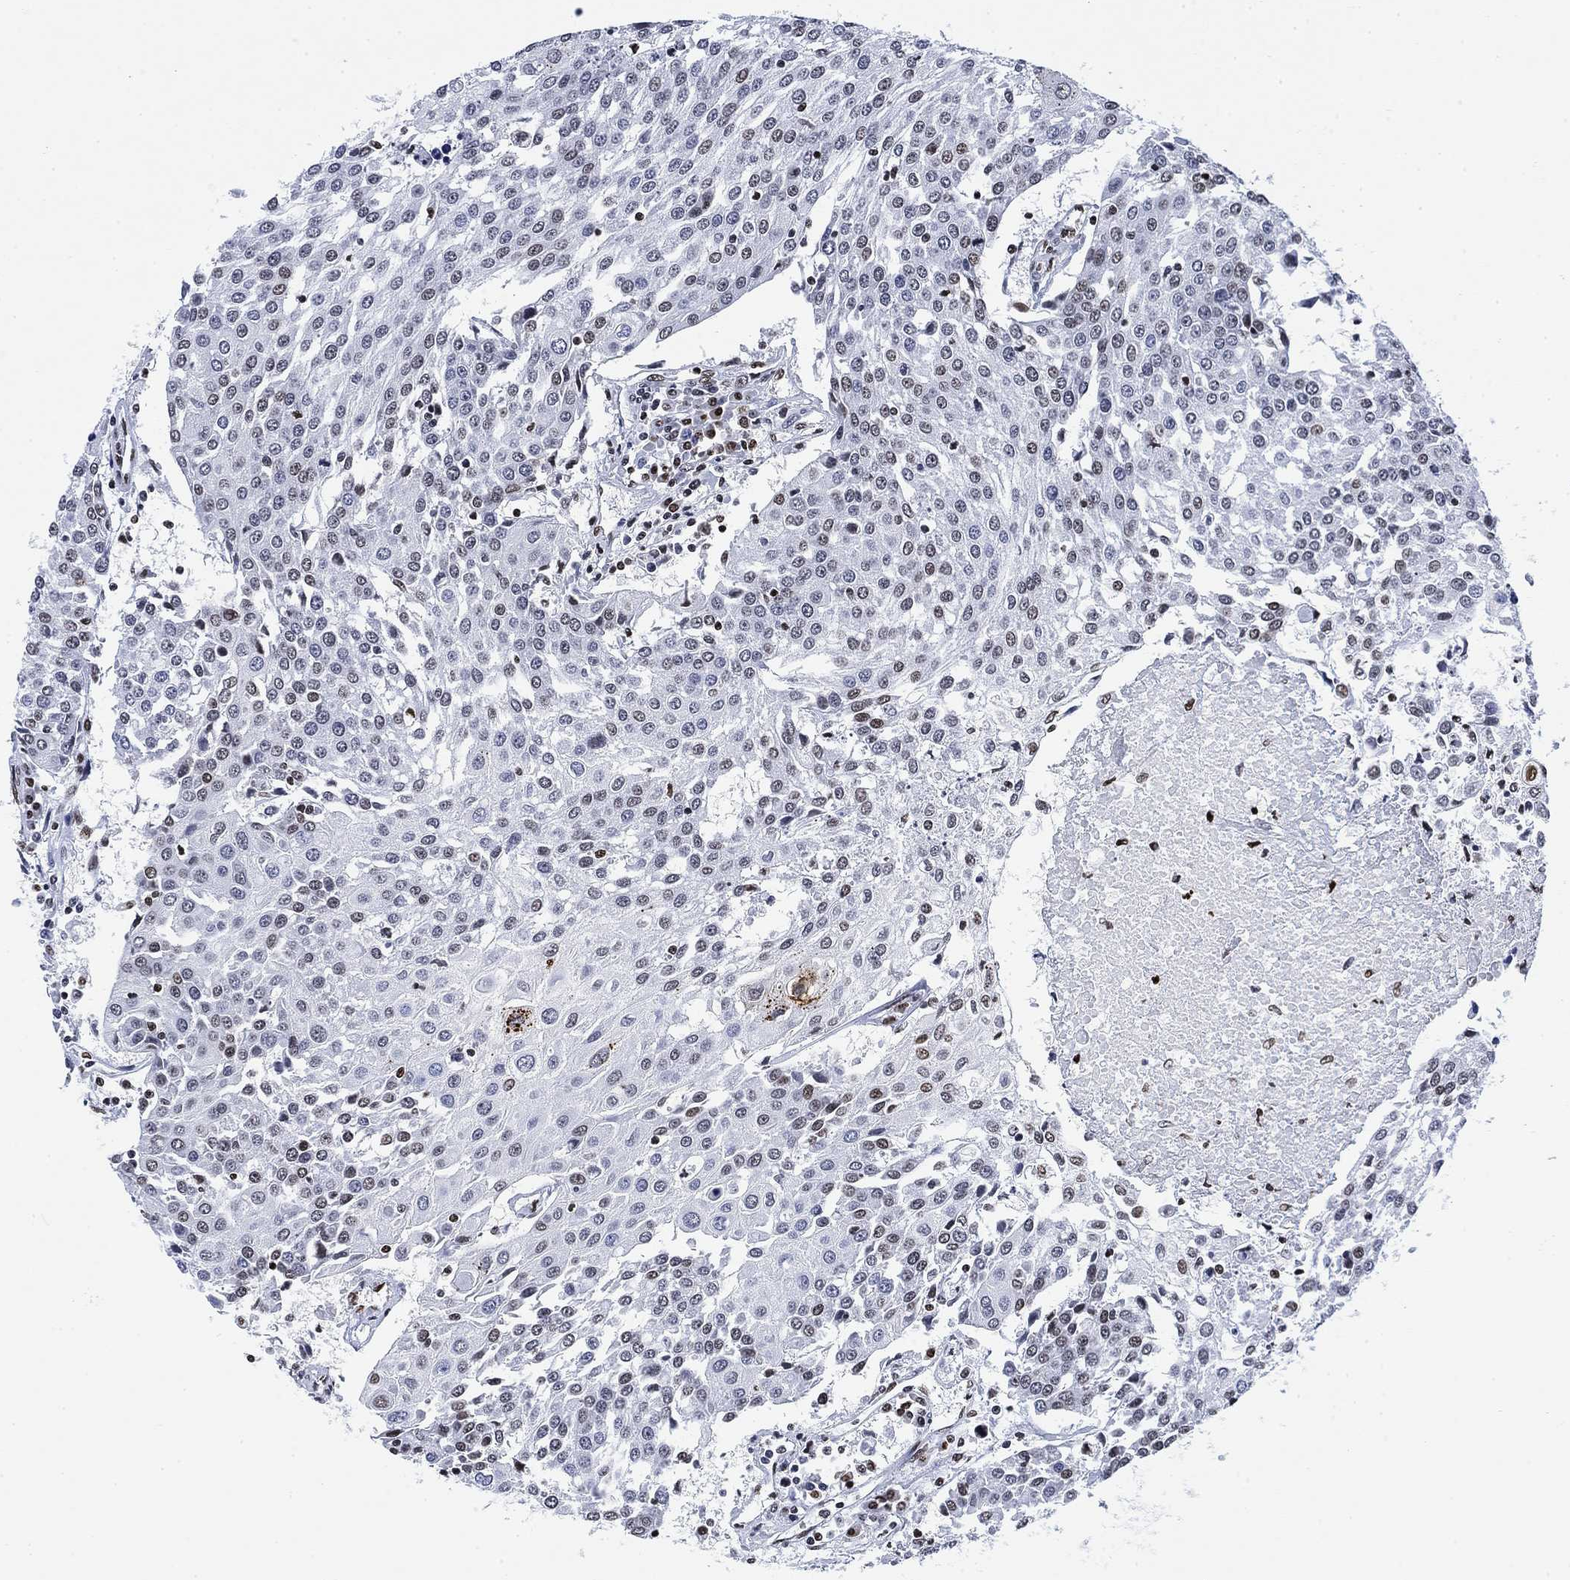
{"staining": {"intensity": "moderate", "quantity": "<25%", "location": "nuclear"}, "tissue": "urothelial cancer", "cell_type": "Tumor cells", "image_type": "cancer", "snomed": [{"axis": "morphology", "description": "Urothelial carcinoma, High grade"}, {"axis": "topography", "description": "Urinary bladder"}], "caption": "Immunohistochemistry of human urothelial carcinoma (high-grade) displays low levels of moderate nuclear expression in about <25% of tumor cells.", "gene": "H1-10", "patient": {"sex": "female", "age": 85}}